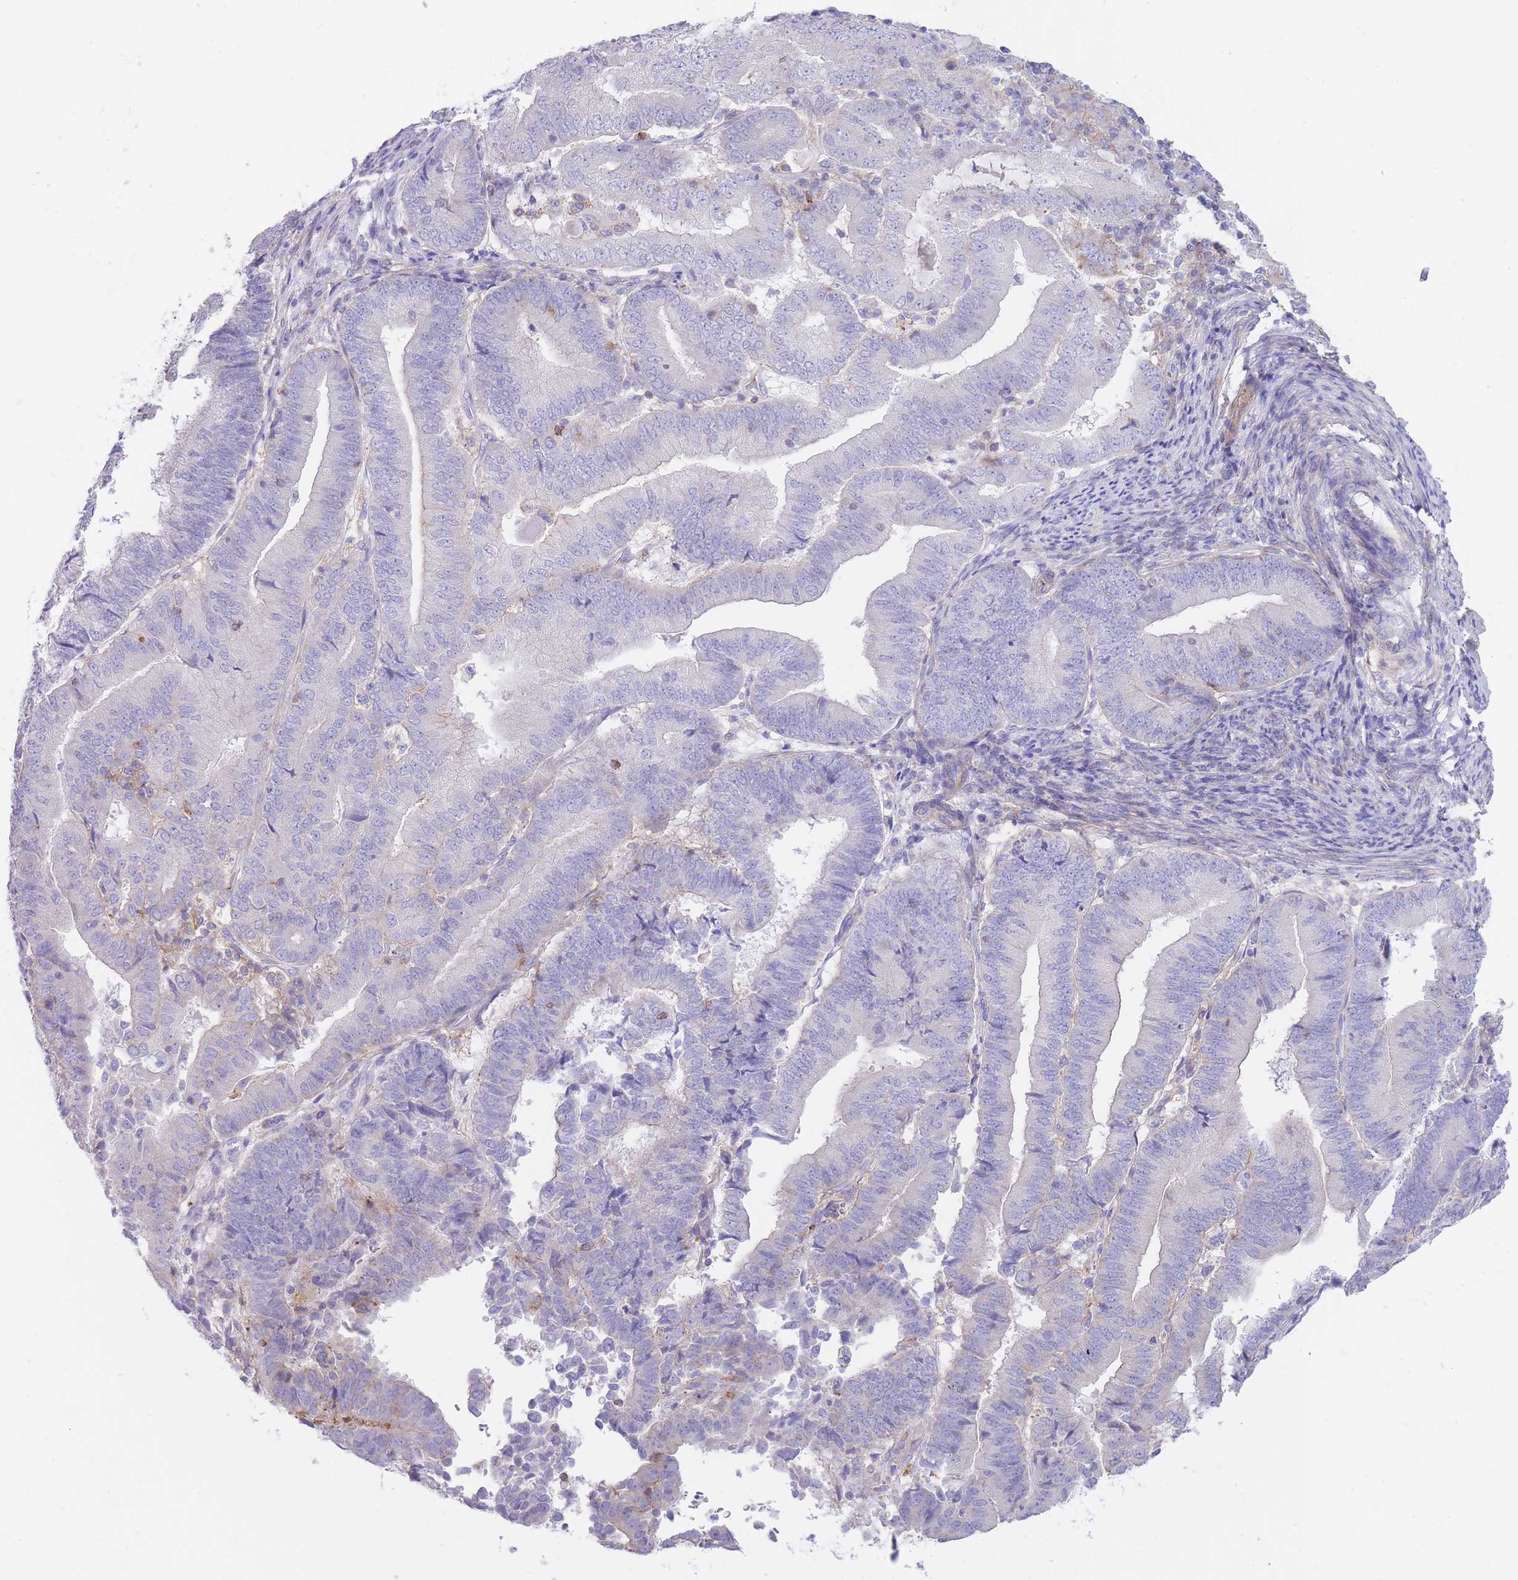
{"staining": {"intensity": "negative", "quantity": "none", "location": "none"}, "tissue": "endometrial cancer", "cell_type": "Tumor cells", "image_type": "cancer", "snomed": [{"axis": "morphology", "description": "Adenocarcinoma, NOS"}, {"axis": "topography", "description": "Endometrium"}], "caption": "Immunohistochemistry (IHC) of human adenocarcinoma (endometrial) shows no positivity in tumor cells.", "gene": "LDB3", "patient": {"sex": "female", "age": 70}}